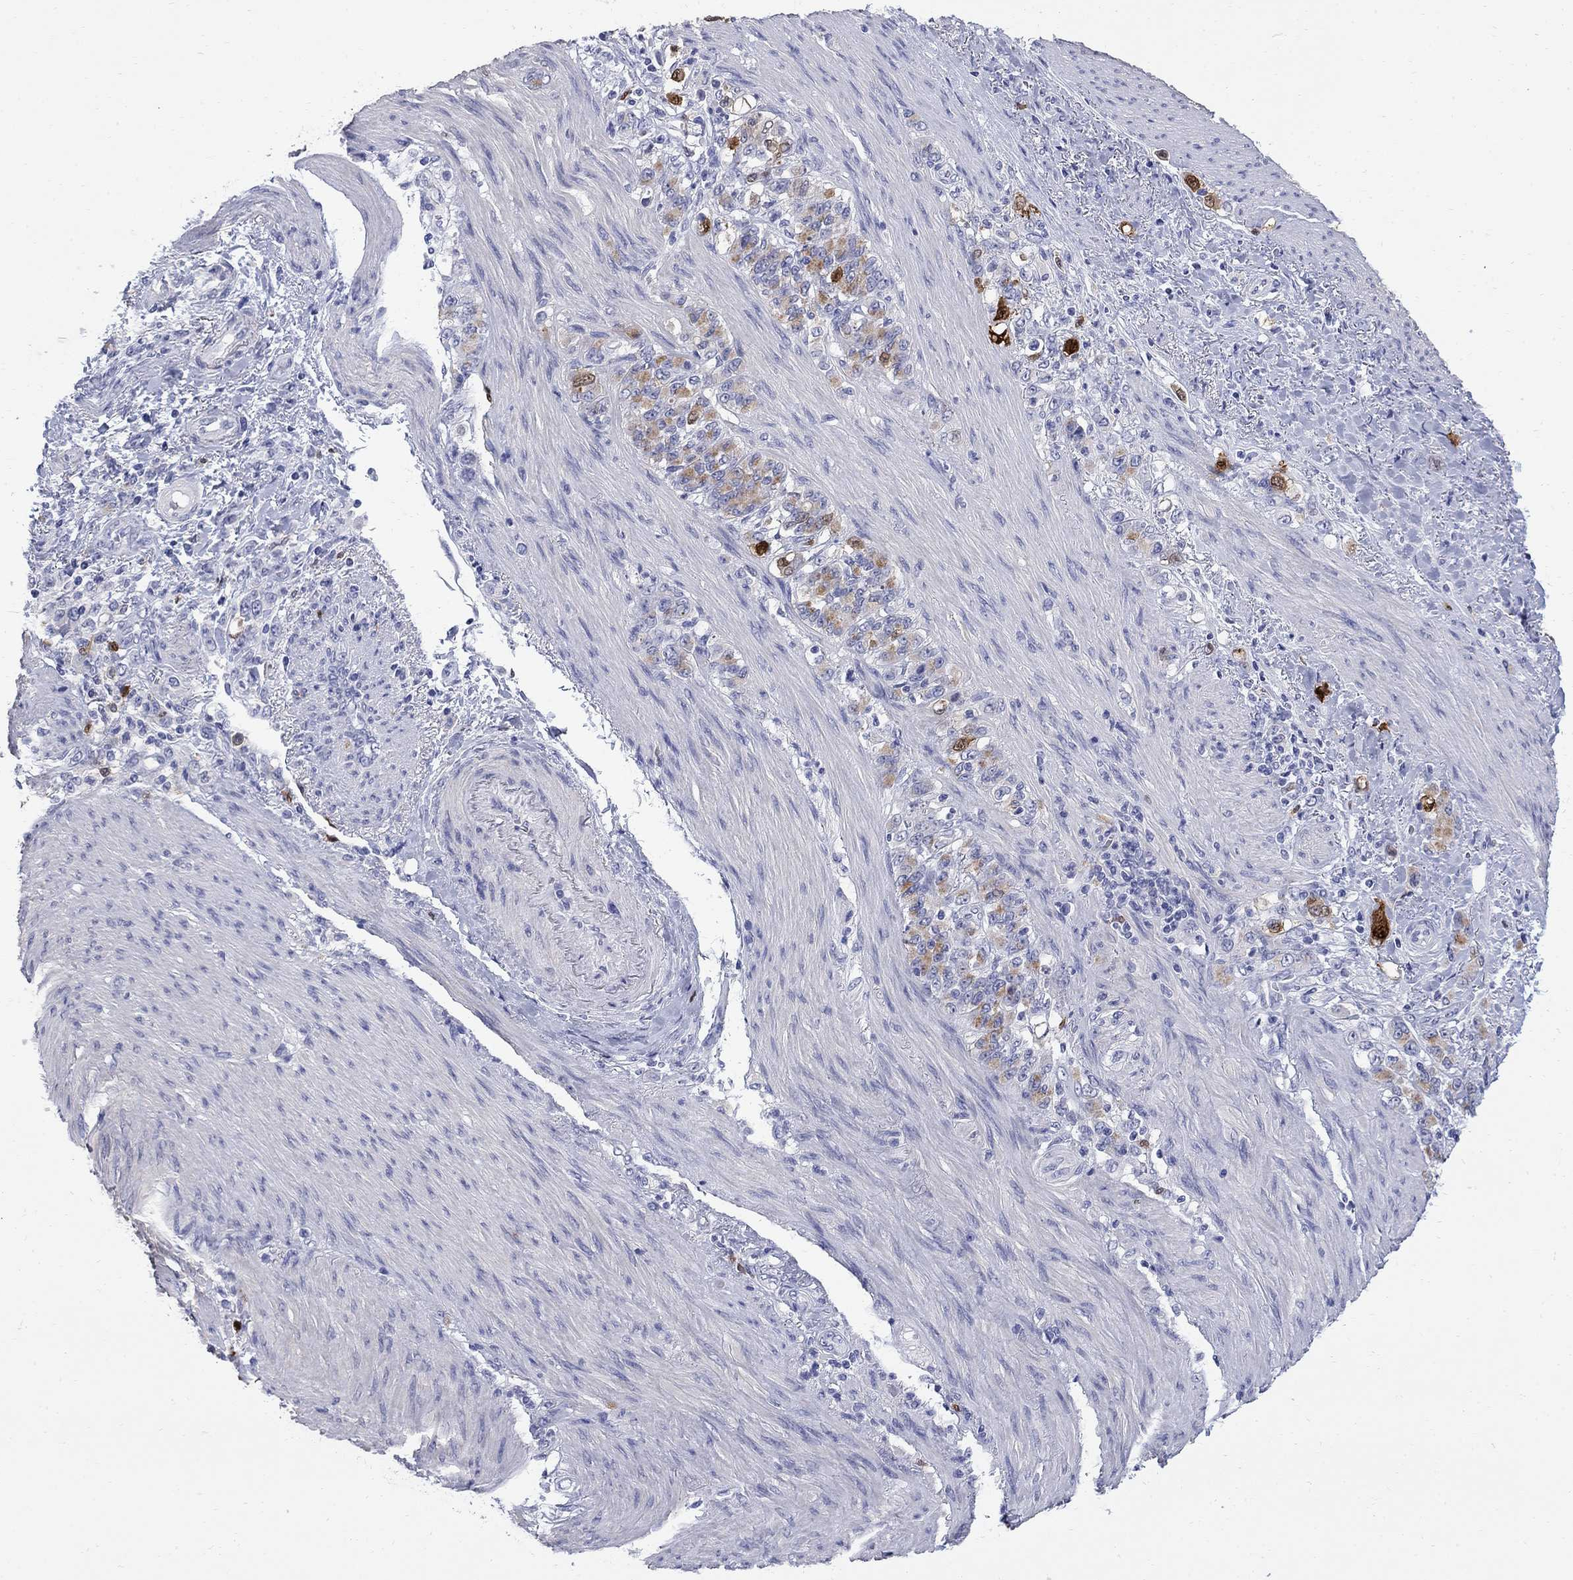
{"staining": {"intensity": "moderate", "quantity": "25%-75%", "location": "cytoplasmic/membranous"}, "tissue": "stomach cancer", "cell_type": "Tumor cells", "image_type": "cancer", "snomed": [{"axis": "morphology", "description": "Normal tissue, NOS"}, {"axis": "morphology", "description": "Adenocarcinoma, NOS"}, {"axis": "topography", "description": "Stomach"}], "caption": "A micrograph of stomach adenocarcinoma stained for a protein displays moderate cytoplasmic/membranous brown staining in tumor cells. (DAB (3,3'-diaminobenzidine) IHC, brown staining for protein, blue staining for nuclei).", "gene": "SERPINB2", "patient": {"sex": "female", "age": 79}}